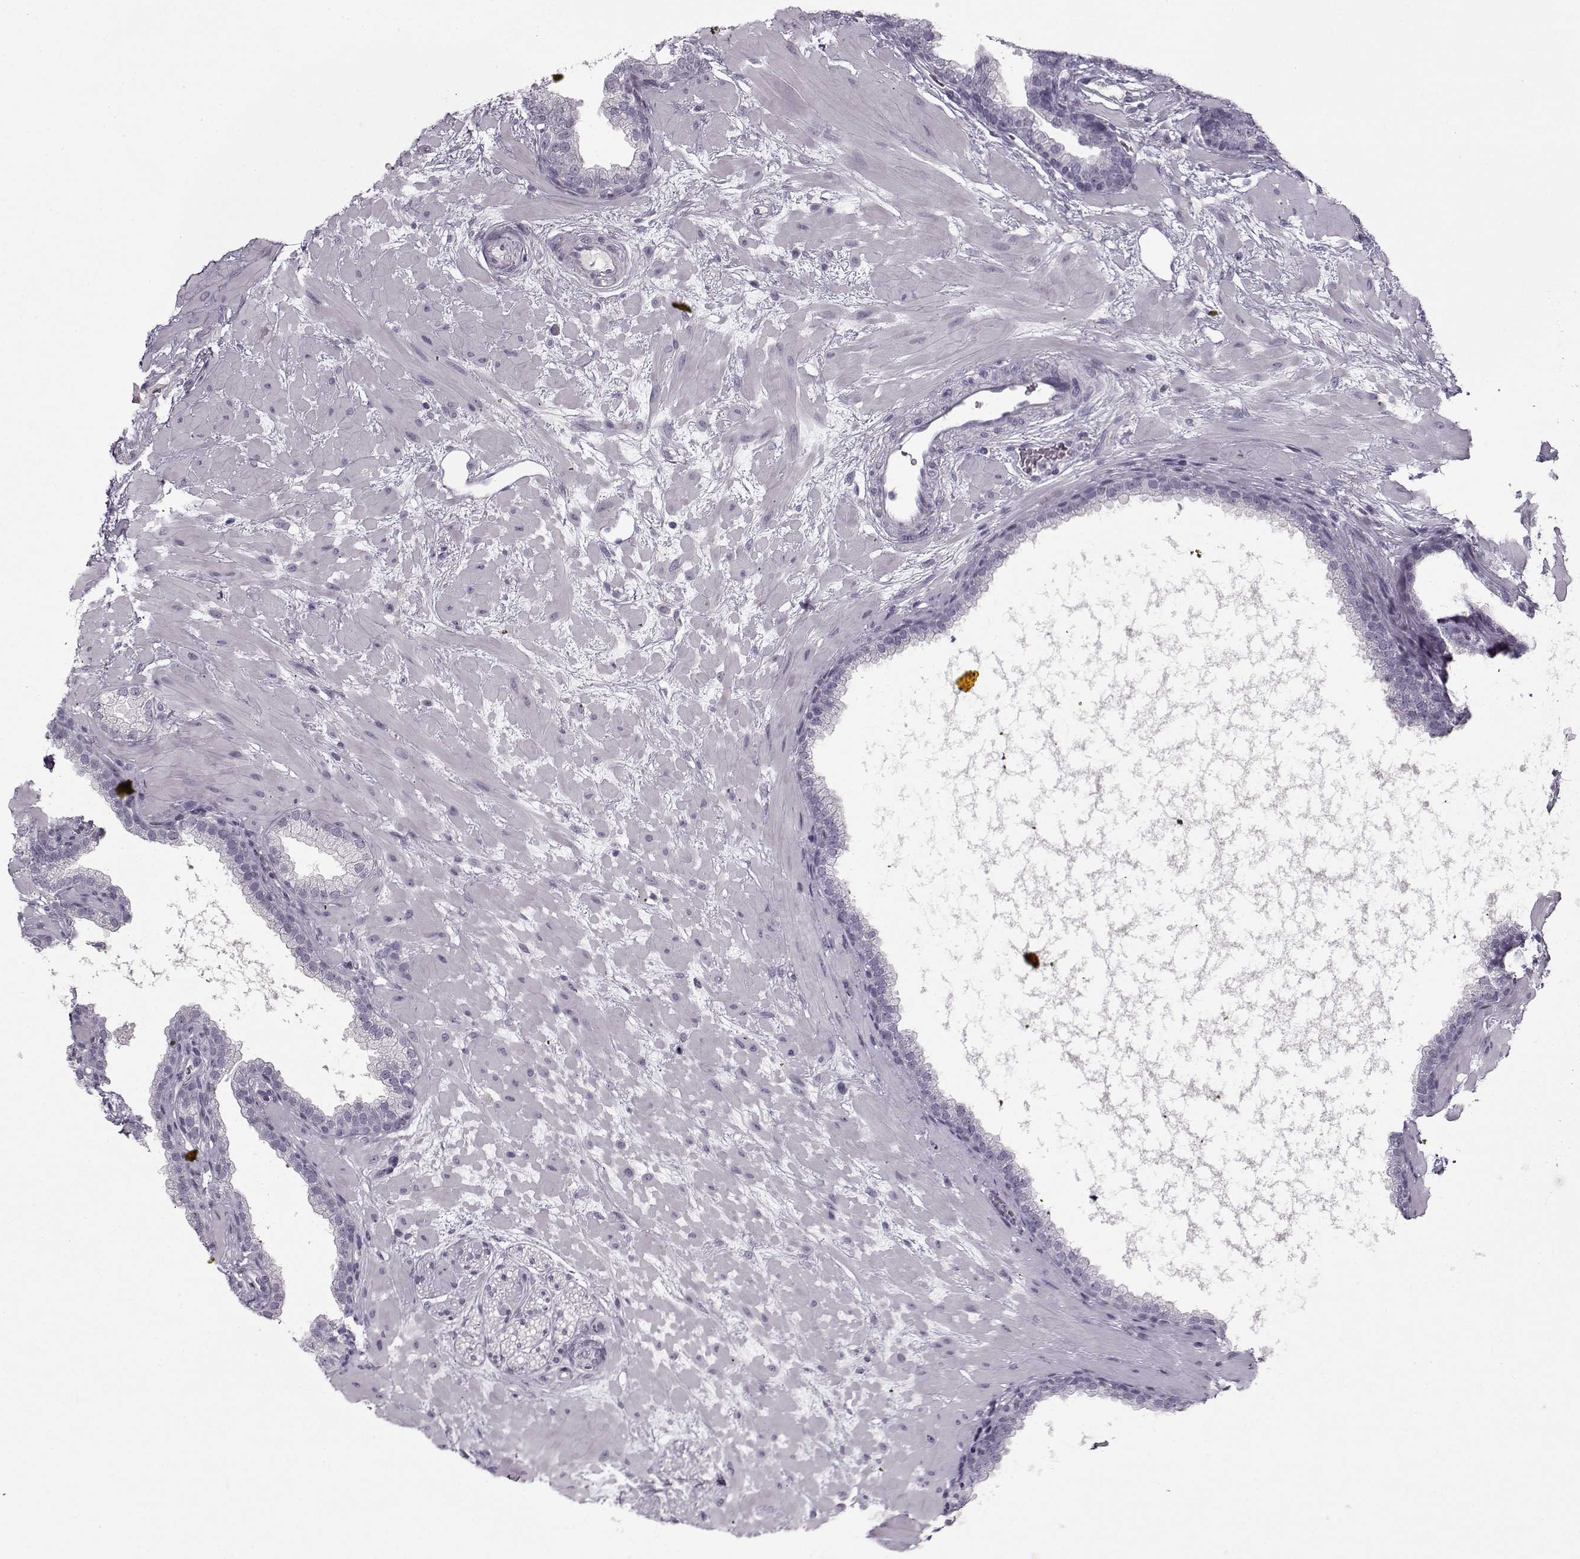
{"staining": {"intensity": "negative", "quantity": "none", "location": "none"}, "tissue": "prostate cancer", "cell_type": "Tumor cells", "image_type": "cancer", "snomed": [{"axis": "morphology", "description": "Adenocarcinoma, Low grade"}, {"axis": "topography", "description": "Prostate"}], "caption": "High power microscopy histopathology image of an IHC histopathology image of prostate cancer, revealing no significant staining in tumor cells.", "gene": "PNMT", "patient": {"sex": "male", "age": 68}}